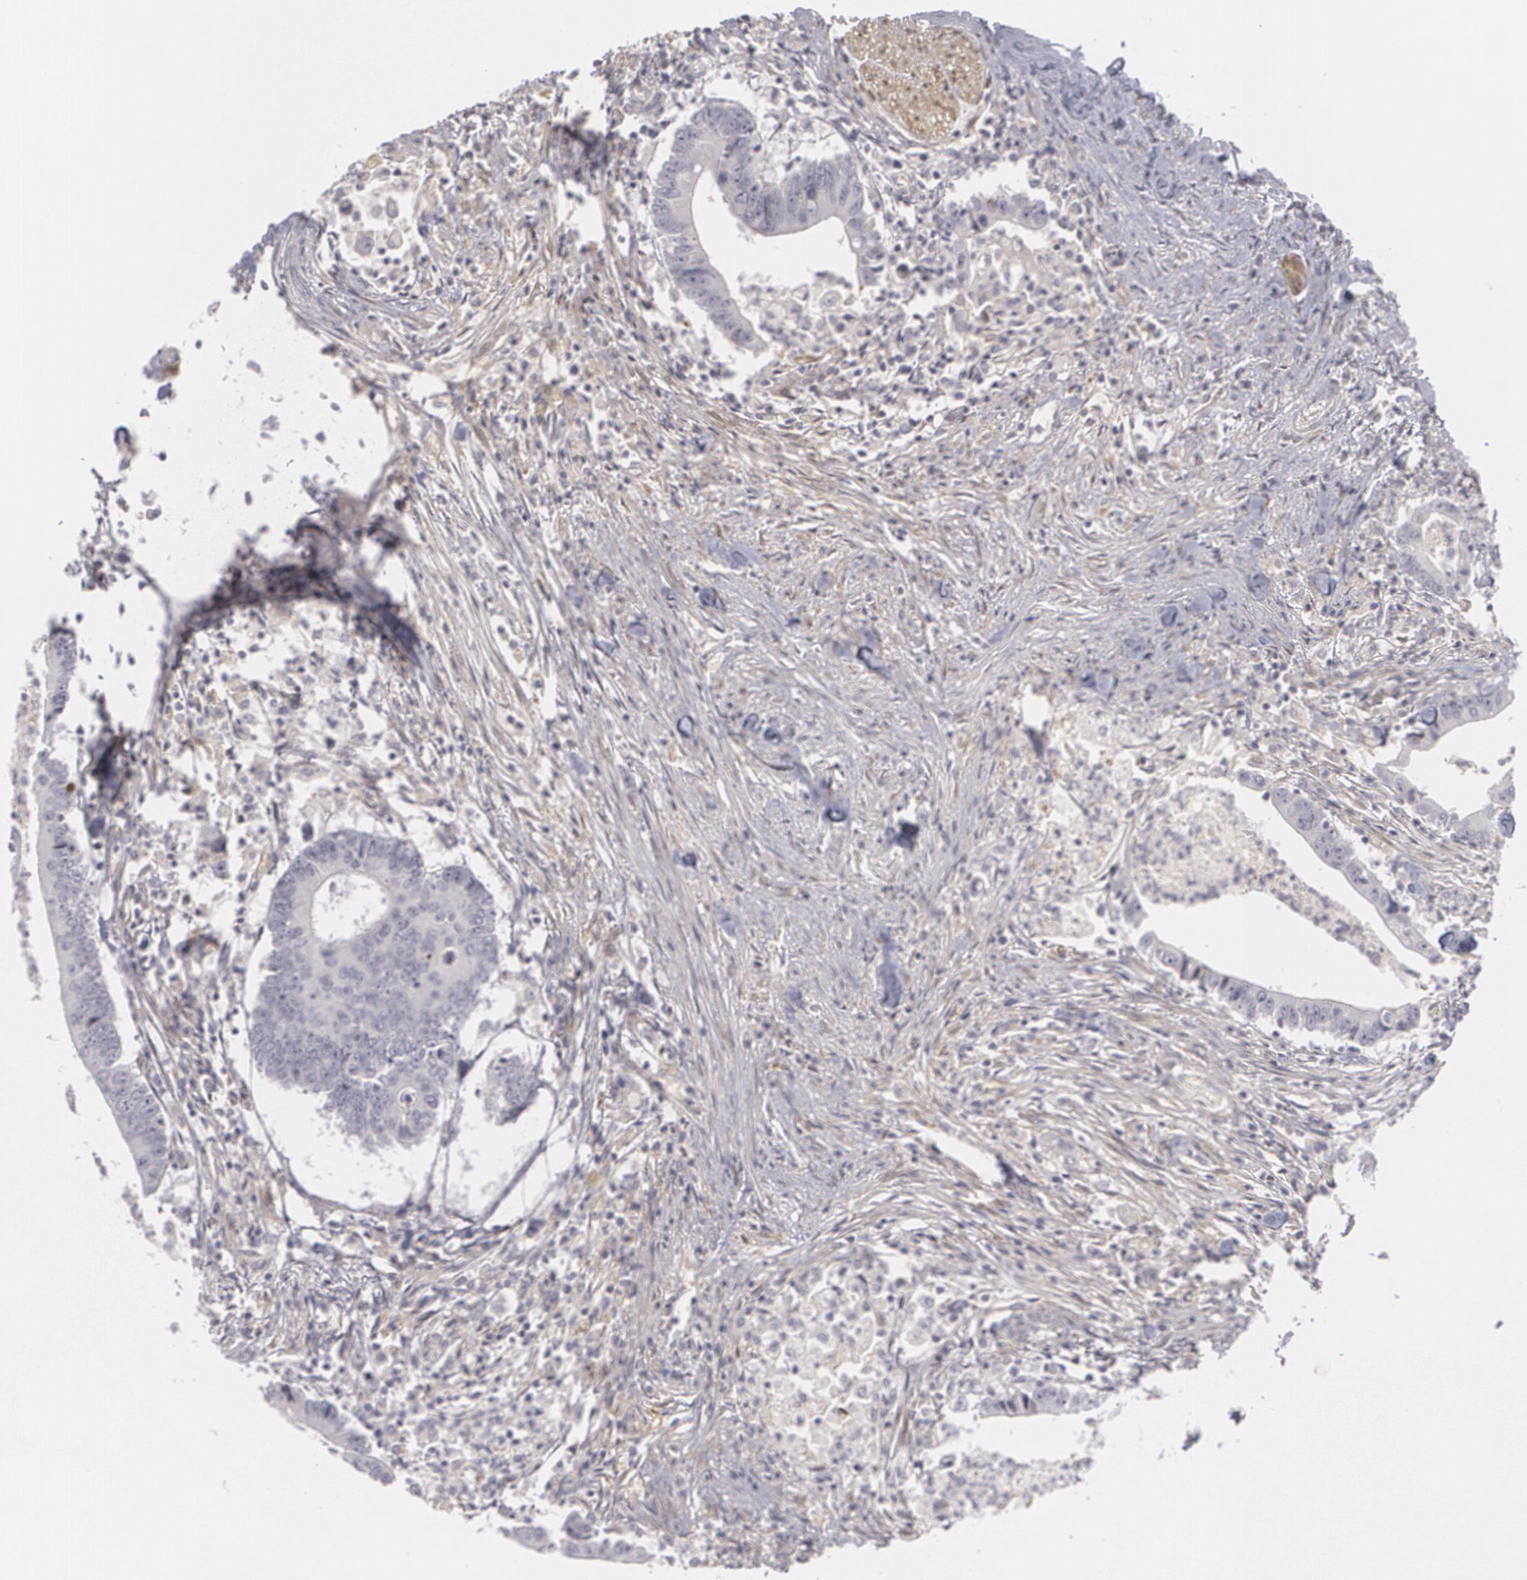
{"staining": {"intensity": "negative", "quantity": "none", "location": "none"}, "tissue": "colorectal cancer", "cell_type": "Tumor cells", "image_type": "cancer", "snomed": [{"axis": "morphology", "description": "Adenocarcinoma, NOS"}, {"axis": "topography", "description": "Colon"}], "caption": "DAB immunohistochemical staining of human adenocarcinoma (colorectal) shows no significant positivity in tumor cells.", "gene": "EFS", "patient": {"sex": "male", "age": 55}}